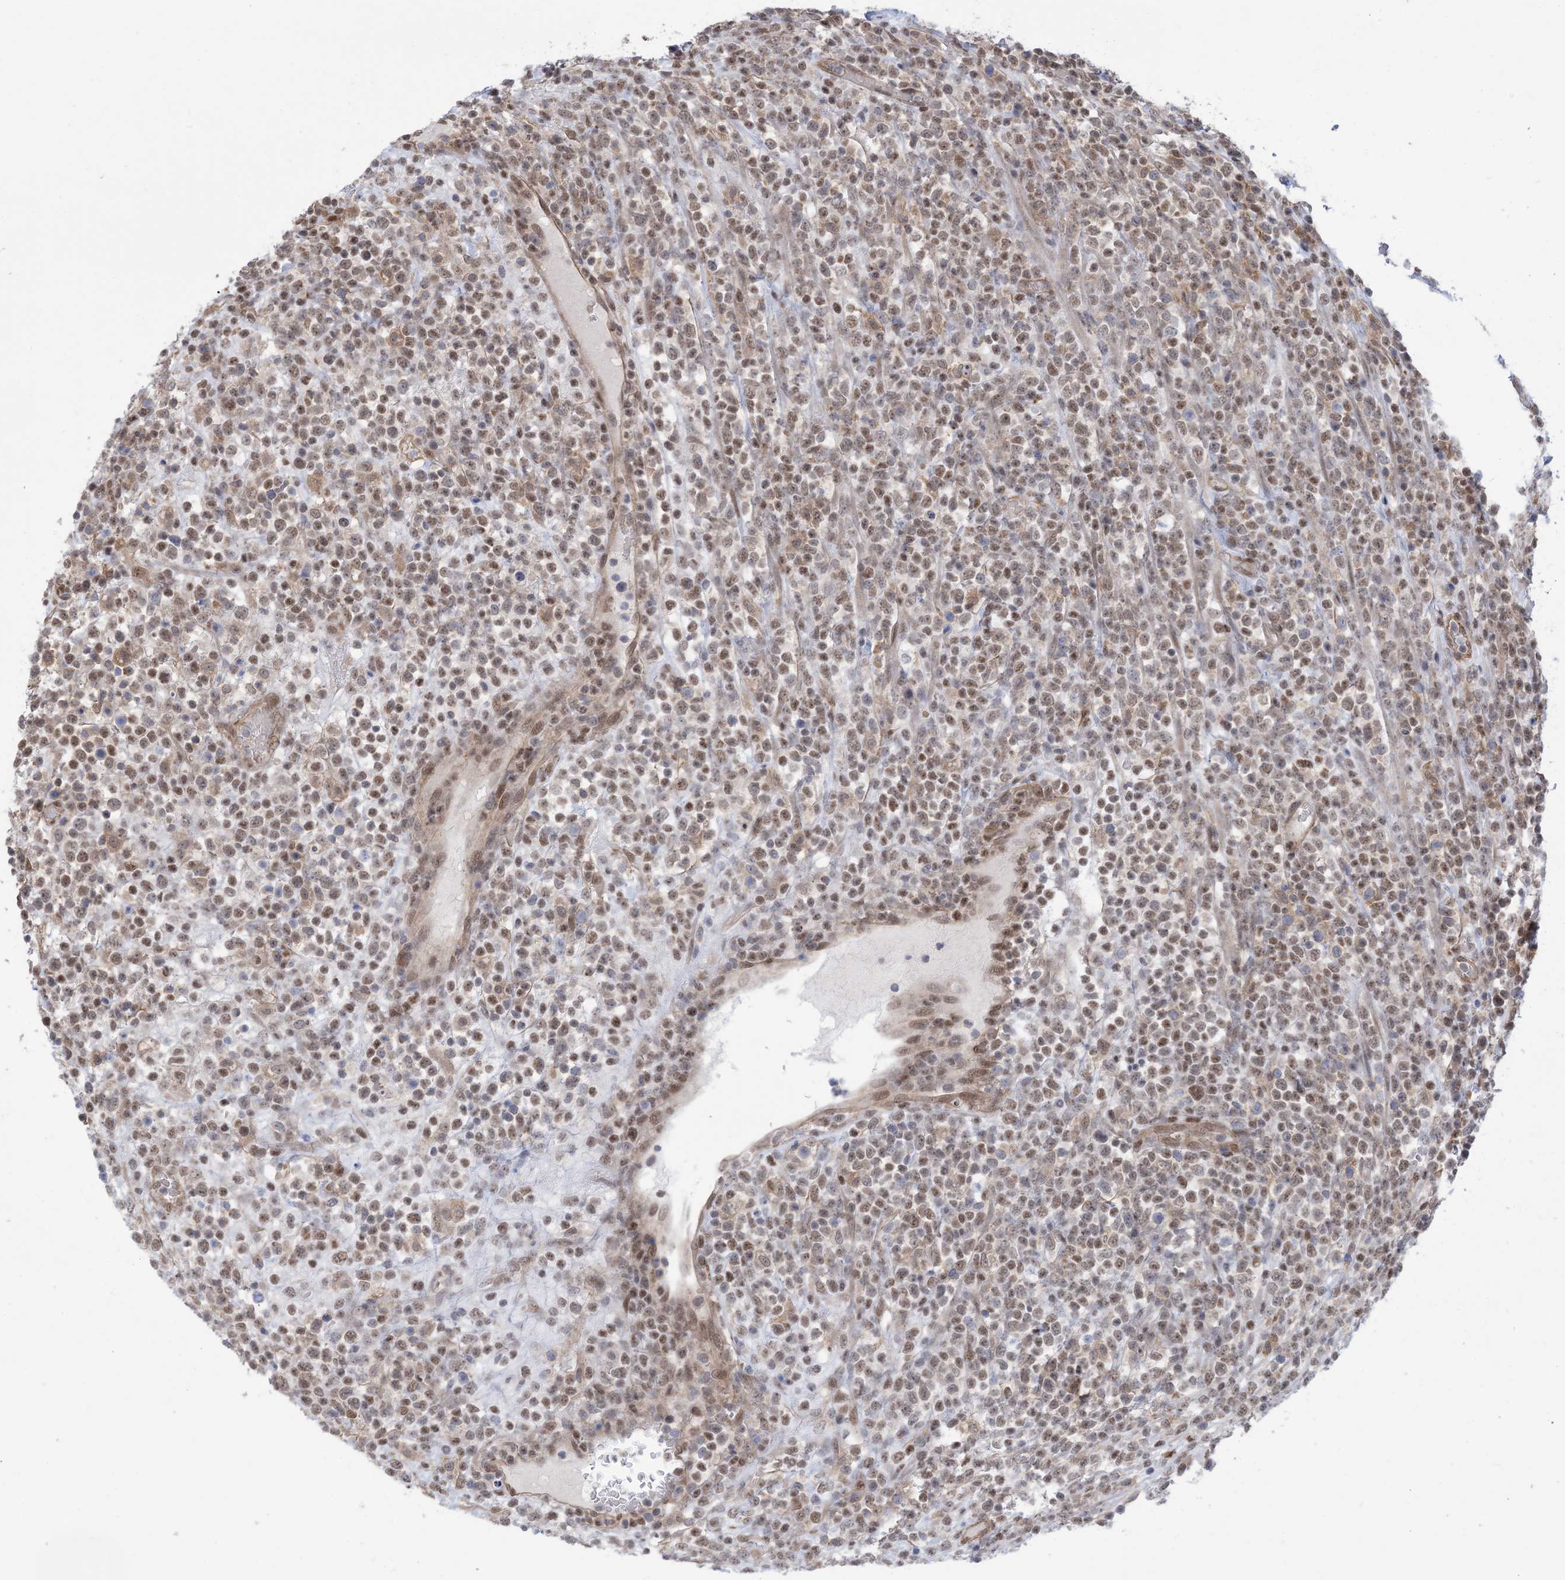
{"staining": {"intensity": "moderate", "quantity": ">75%", "location": "nuclear"}, "tissue": "lymphoma", "cell_type": "Tumor cells", "image_type": "cancer", "snomed": [{"axis": "morphology", "description": "Malignant lymphoma, non-Hodgkin's type, High grade"}, {"axis": "topography", "description": "Colon"}], "caption": "Moderate nuclear positivity is identified in about >75% of tumor cells in high-grade malignant lymphoma, non-Hodgkin's type.", "gene": "ZNF8", "patient": {"sex": "female", "age": 53}}